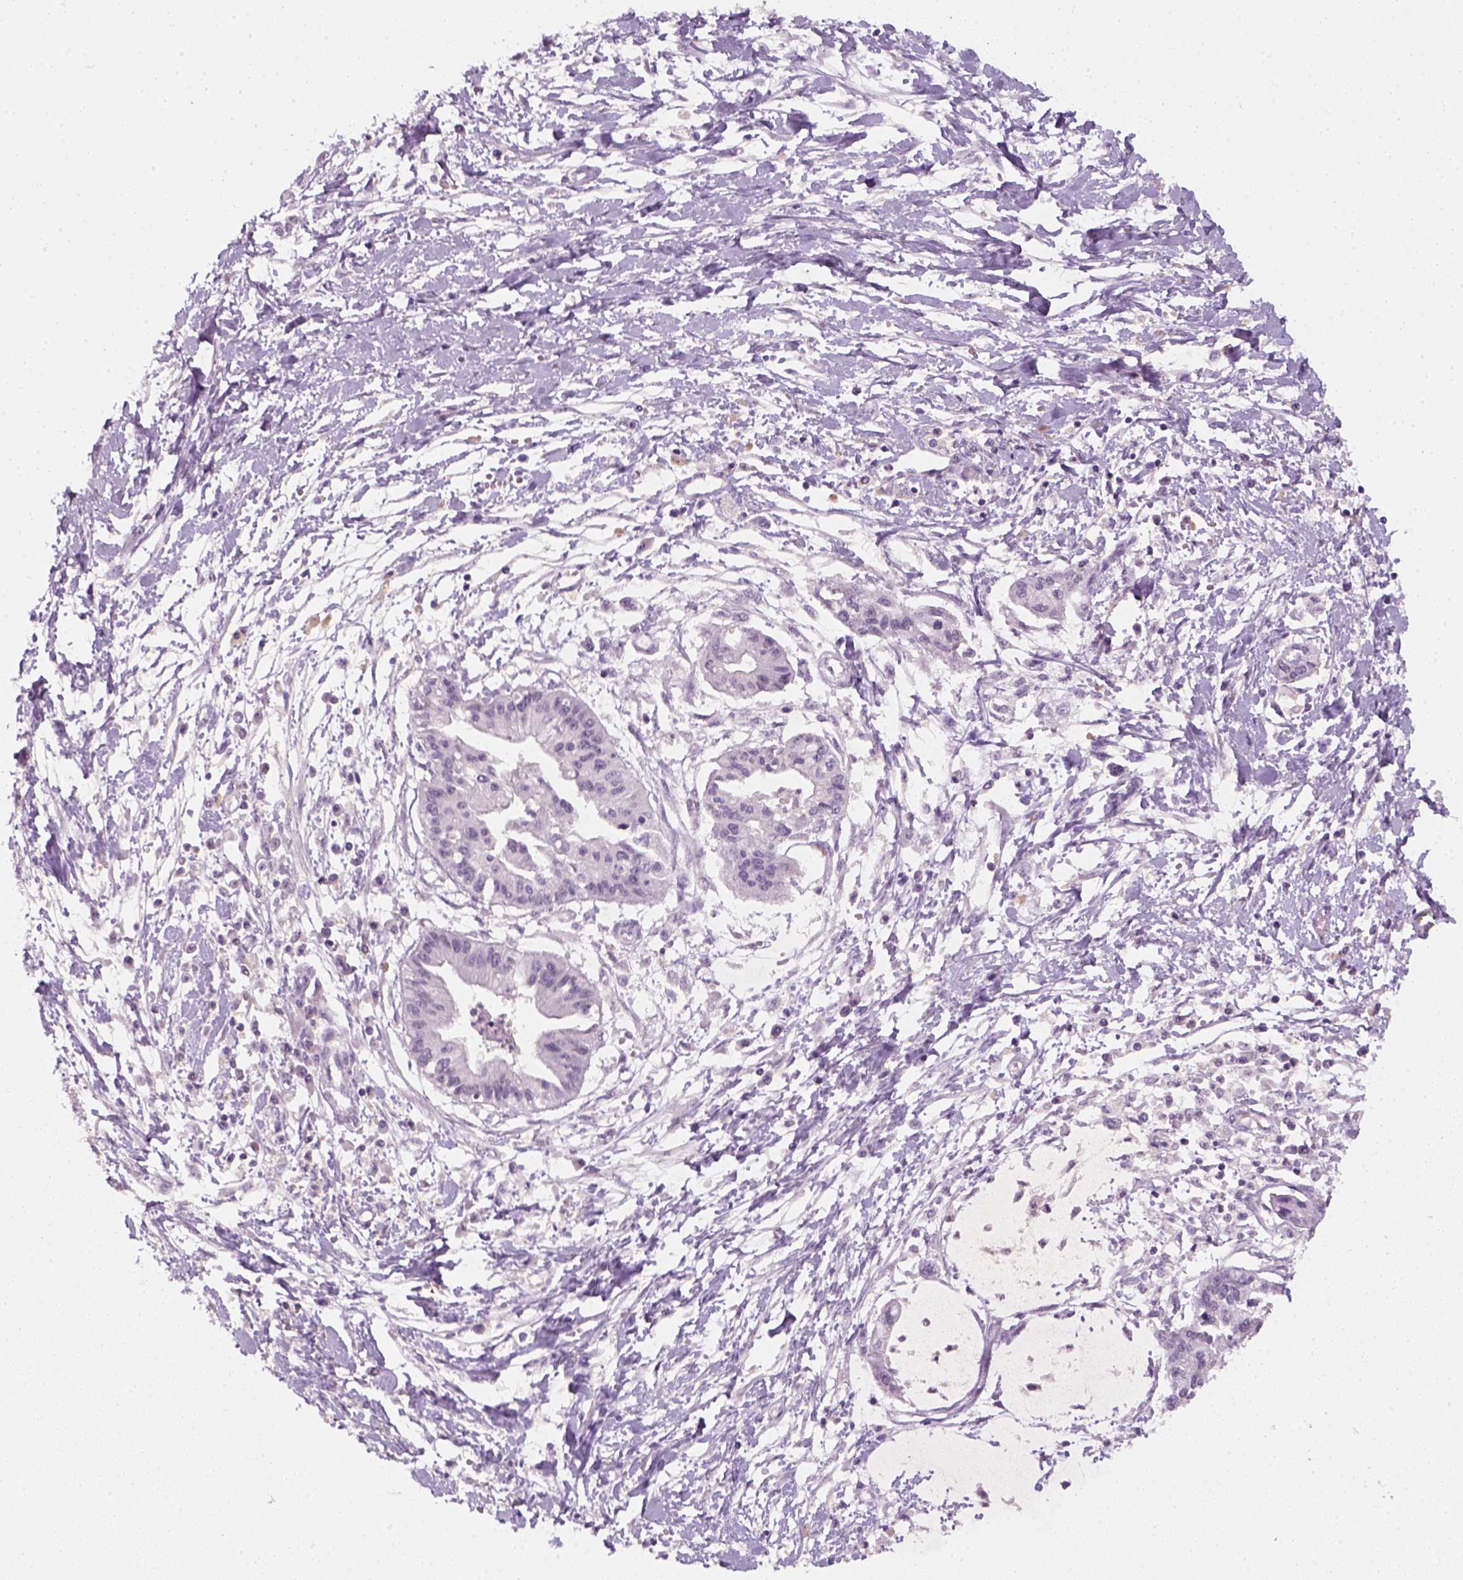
{"staining": {"intensity": "negative", "quantity": "none", "location": "none"}, "tissue": "pancreatic cancer", "cell_type": "Tumor cells", "image_type": "cancer", "snomed": [{"axis": "morphology", "description": "Adenocarcinoma, NOS"}, {"axis": "topography", "description": "Pancreas"}], "caption": "This is an IHC image of pancreatic adenocarcinoma. There is no expression in tumor cells.", "gene": "TP53", "patient": {"sex": "male", "age": 60}}